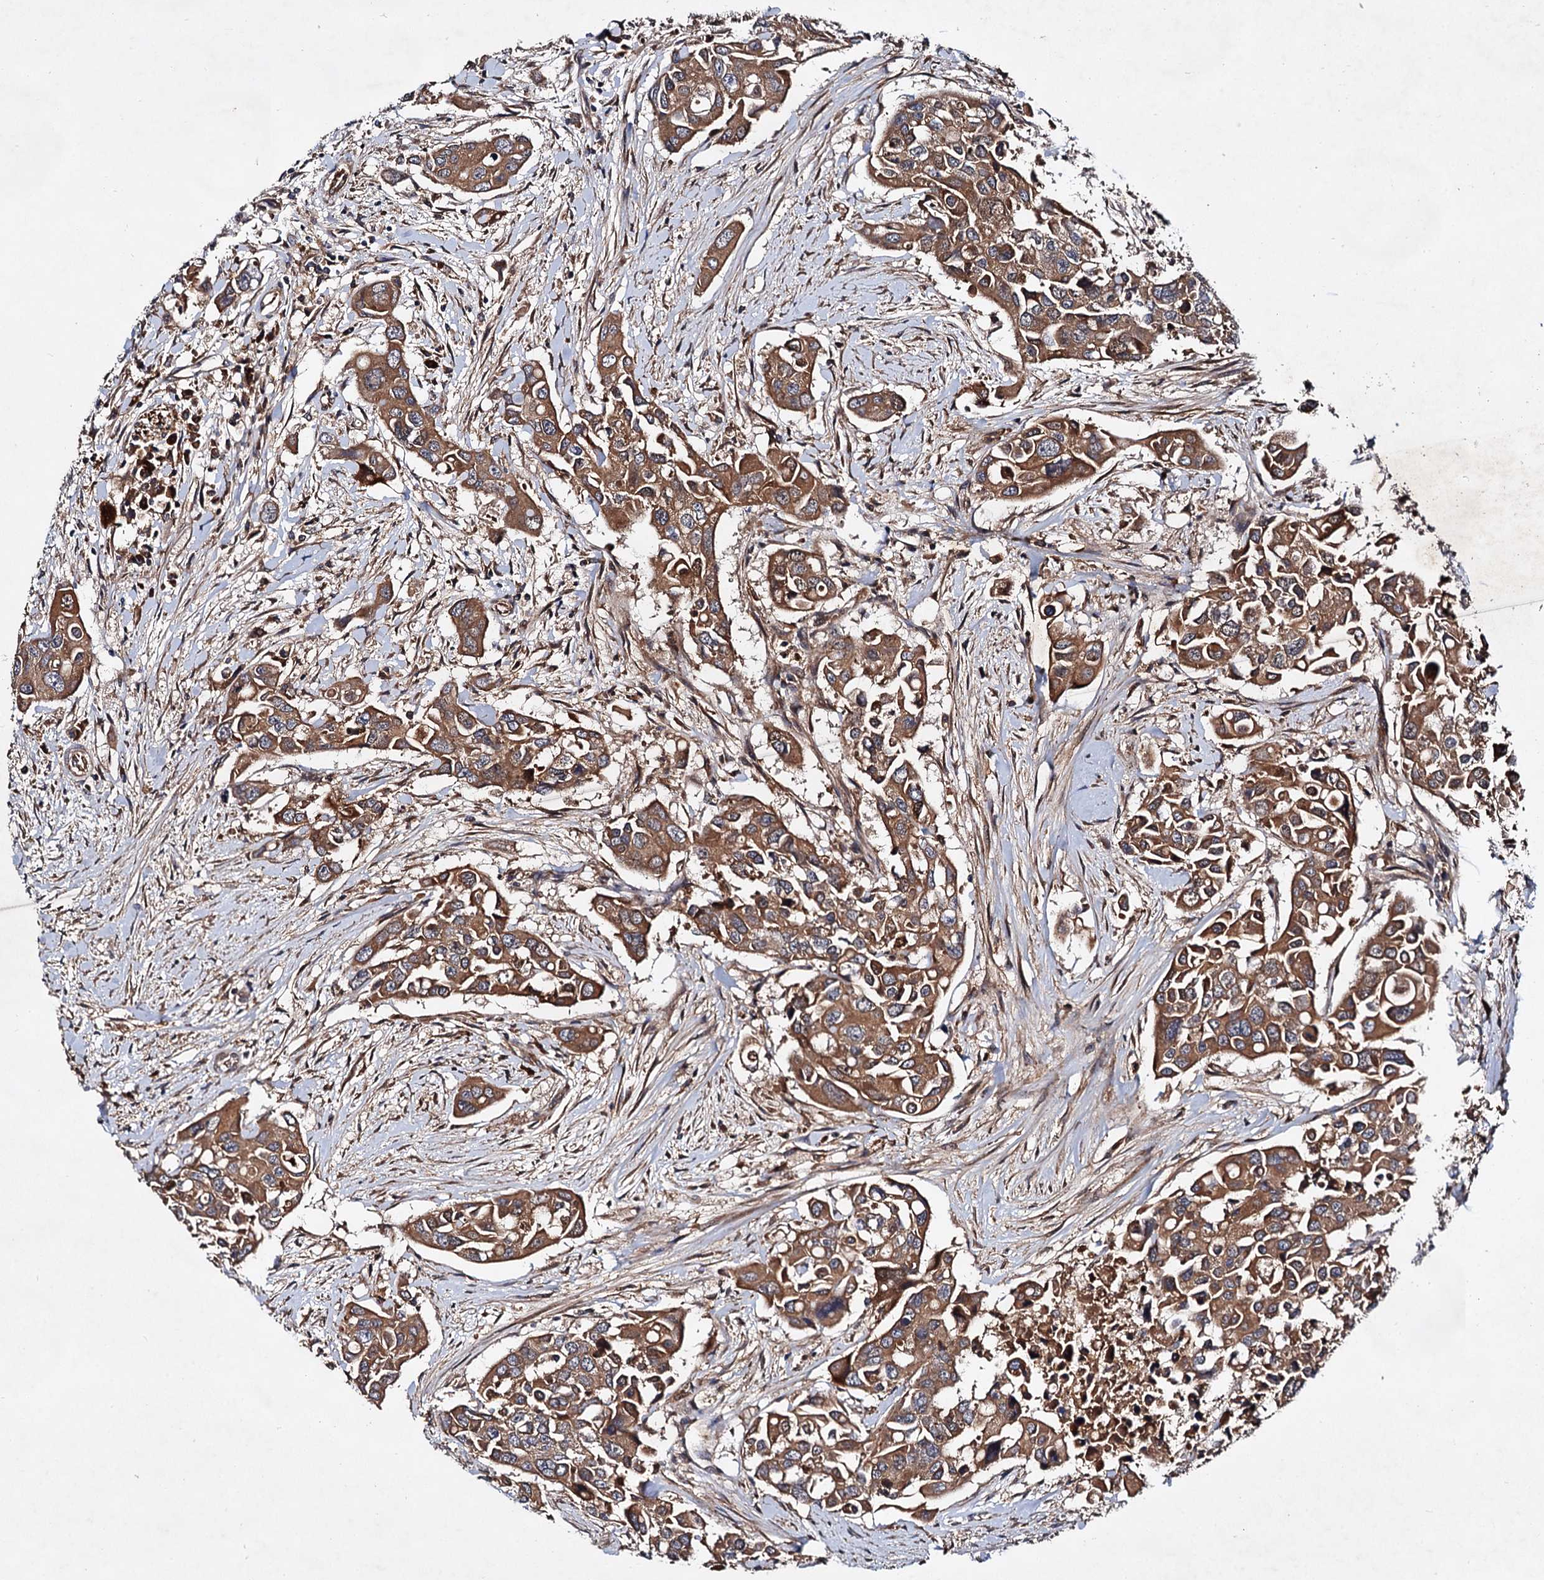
{"staining": {"intensity": "moderate", "quantity": ">75%", "location": "cytoplasmic/membranous"}, "tissue": "colorectal cancer", "cell_type": "Tumor cells", "image_type": "cancer", "snomed": [{"axis": "morphology", "description": "Adenocarcinoma, NOS"}, {"axis": "topography", "description": "Colon"}], "caption": "DAB immunohistochemical staining of human colorectal cancer (adenocarcinoma) shows moderate cytoplasmic/membranous protein staining in about >75% of tumor cells.", "gene": "TEX9", "patient": {"sex": "male", "age": 77}}